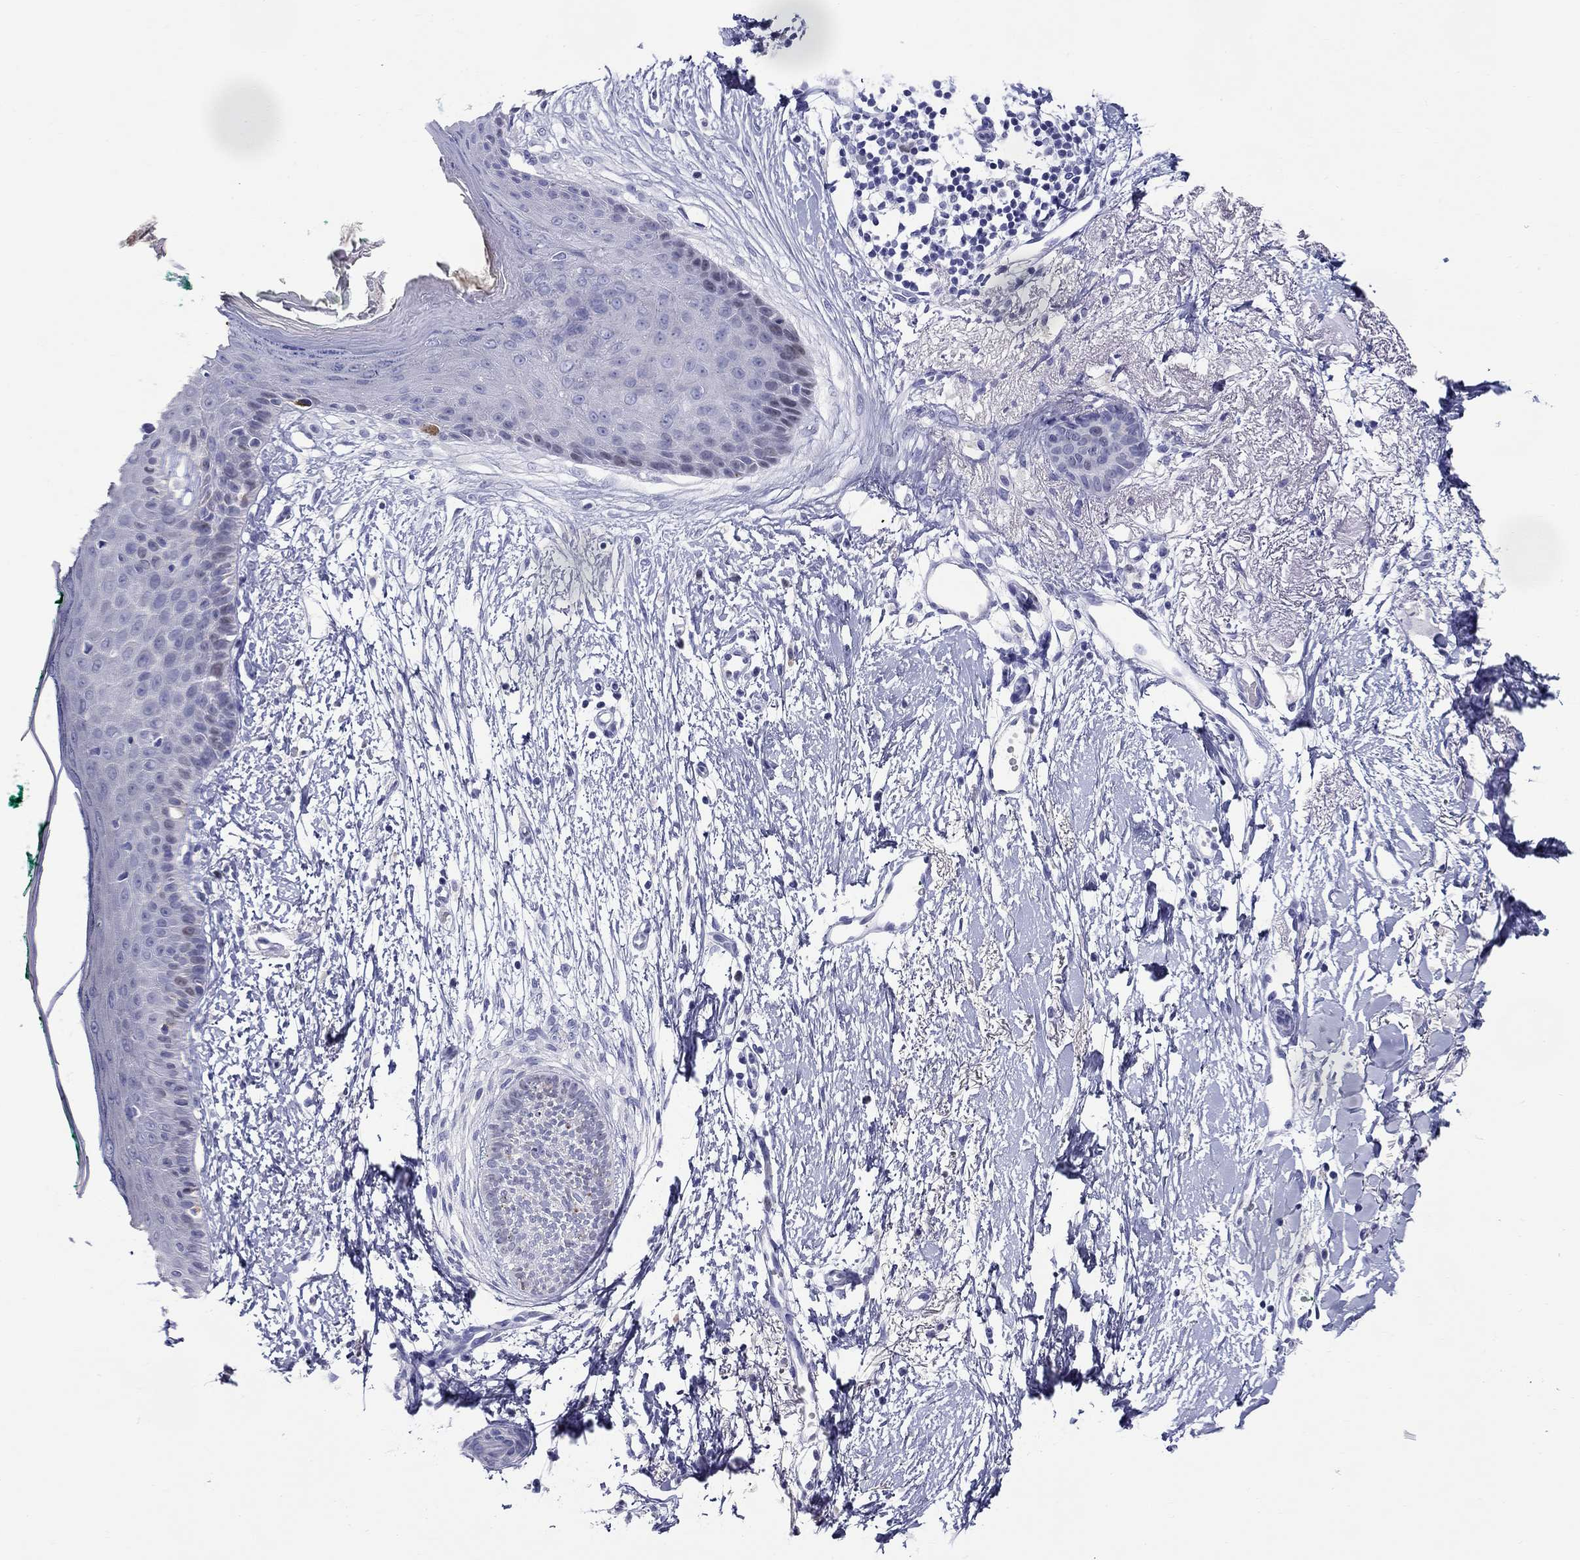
{"staining": {"intensity": "negative", "quantity": "none", "location": "none"}, "tissue": "skin cancer", "cell_type": "Tumor cells", "image_type": "cancer", "snomed": [{"axis": "morphology", "description": "Normal tissue, NOS"}, {"axis": "morphology", "description": "Basal cell carcinoma"}, {"axis": "topography", "description": "Skin"}], "caption": "A micrograph of human basal cell carcinoma (skin) is negative for staining in tumor cells.", "gene": "LAMP5", "patient": {"sex": "male", "age": 84}}